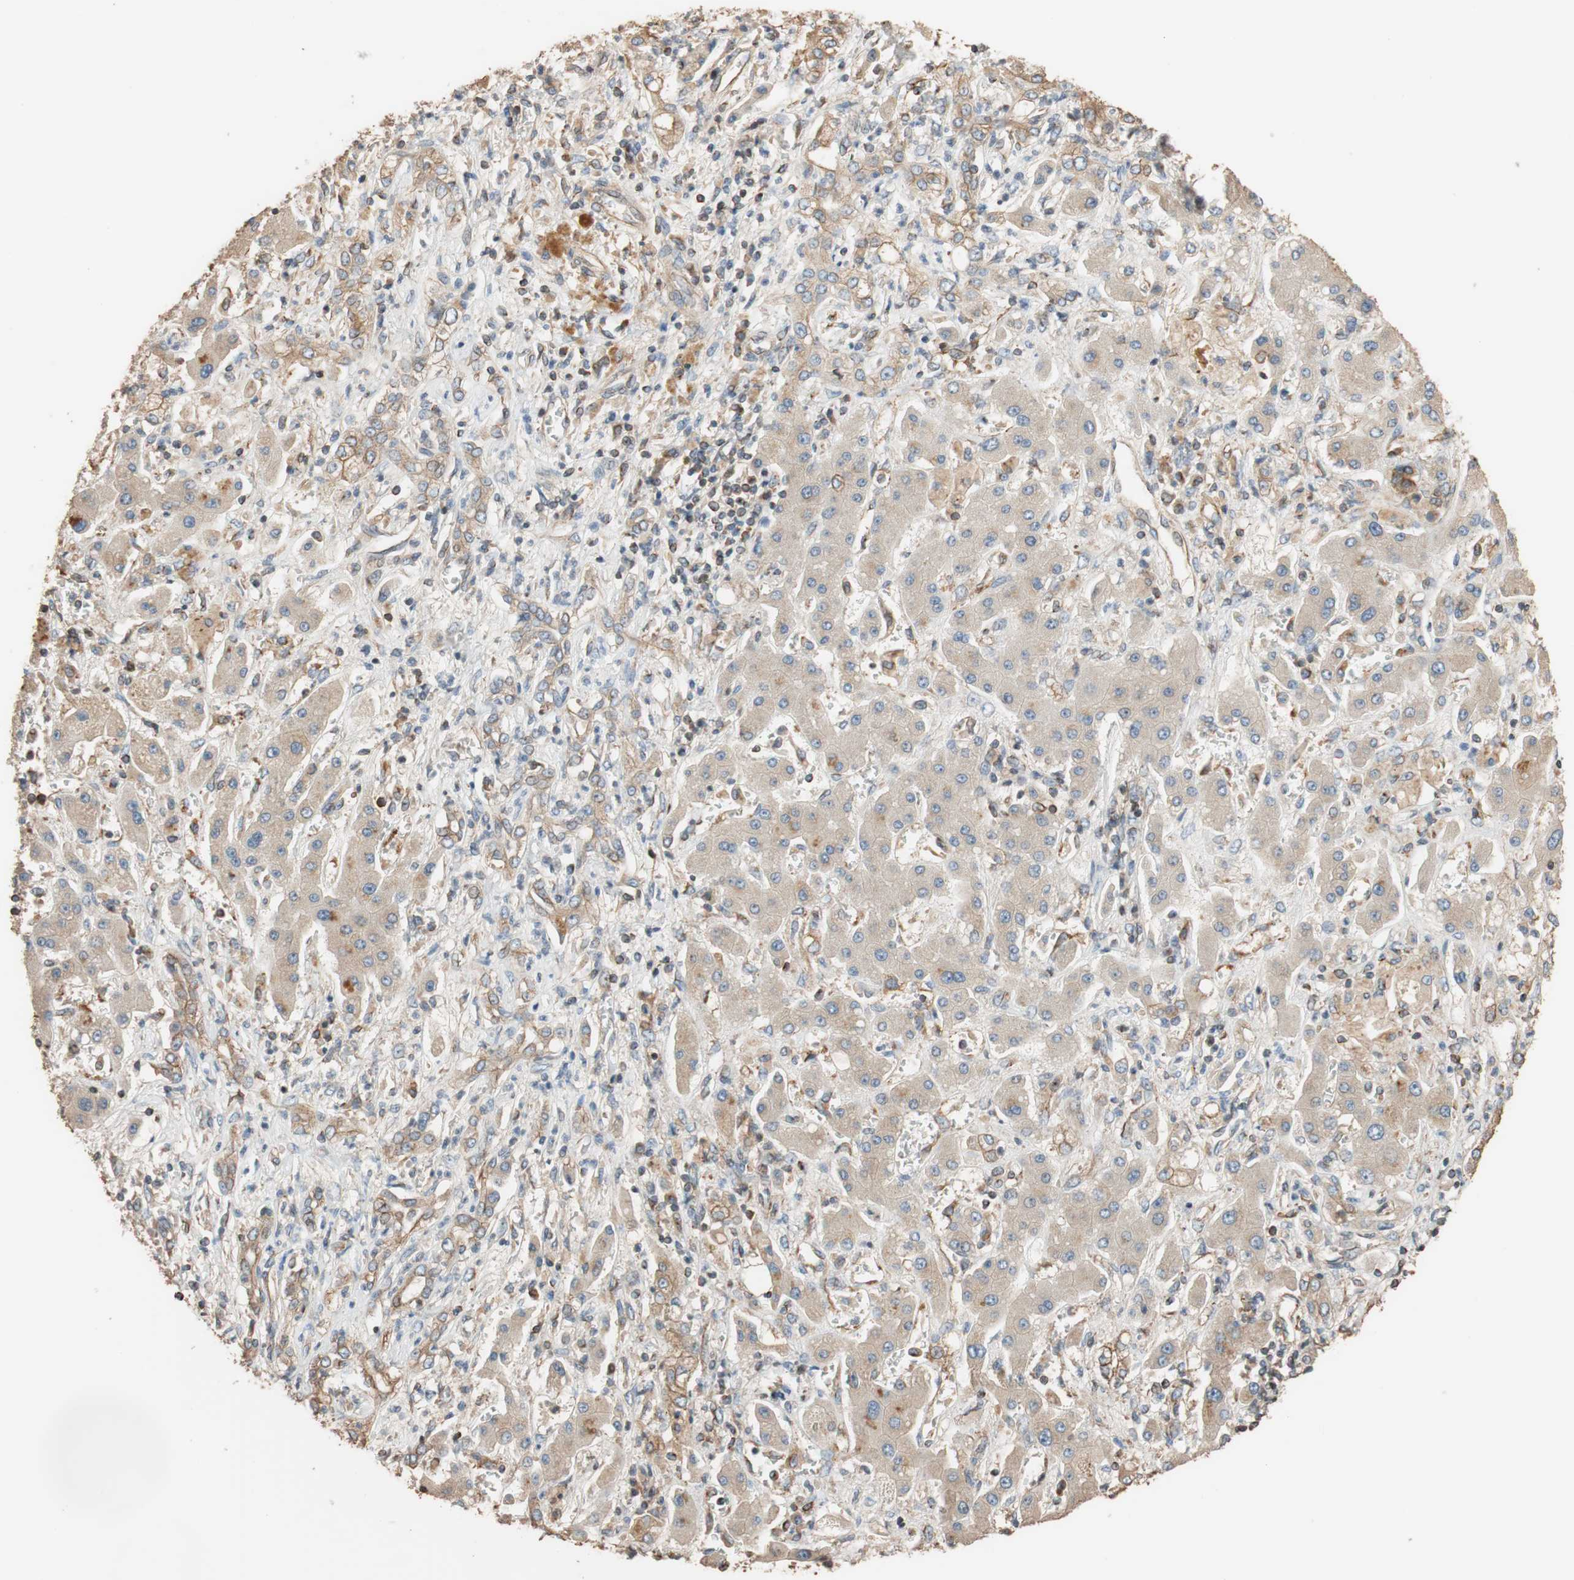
{"staining": {"intensity": "weak", "quantity": ">75%", "location": "cytoplasmic/membranous"}, "tissue": "liver cancer", "cell_type": "Tumor cells", "image_type": "cancer", "snomed": [{"axis": "morphology", "description": "Cholangiocarcinoma"}, {"axis": "topography", "description": "Liver"}], "caption": "Immunohistochemical staining of liver cancer reveals weak cytoplasmic/membranous protein expression in about >75% of tumor cells.", "gene": "TUBB", "patient": {"sex": "male", "age": 50}}